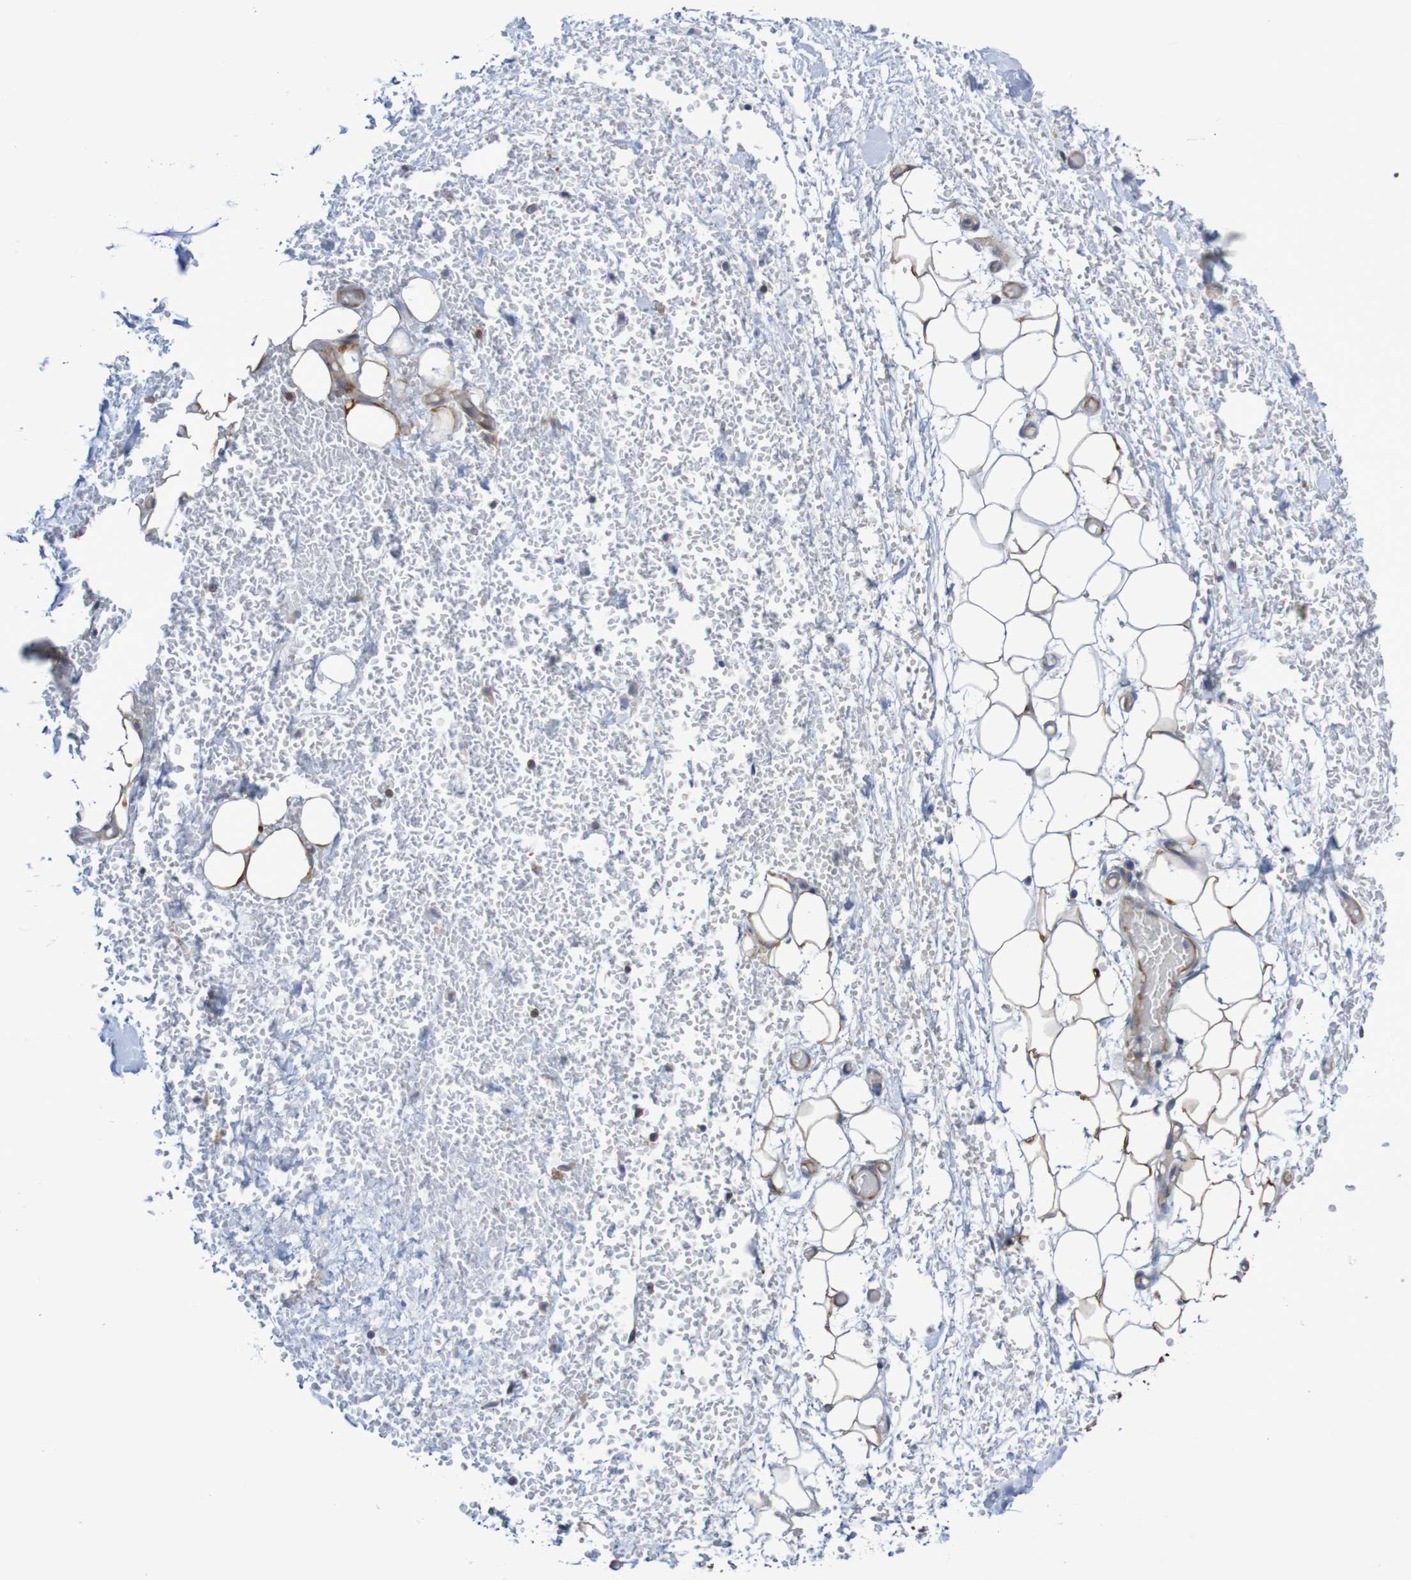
{"staining": {"intensity": "moderate", "quantity": ">75%", "location": "cytoplasmic/membranous"}, "tissue": "adipose tissue", "cell_type": "Adipocytes", "image_type": "normal", "snomed": [{"axis": "morphology", "description": "Normal tissue, NOS"}, {"axis": "morphology", "description": "Adenocarcinoma, NOS"}, {"axis": "topography", "description": "Esophagus"}], "caption": "Adipose tissue stained for a protein (brown) reveals moderate cytoplasmic/membranous positive staining in about >75% of adipocytes.", "gene": "LRRC47", "patient": {"sex": "male", "age": 62}}